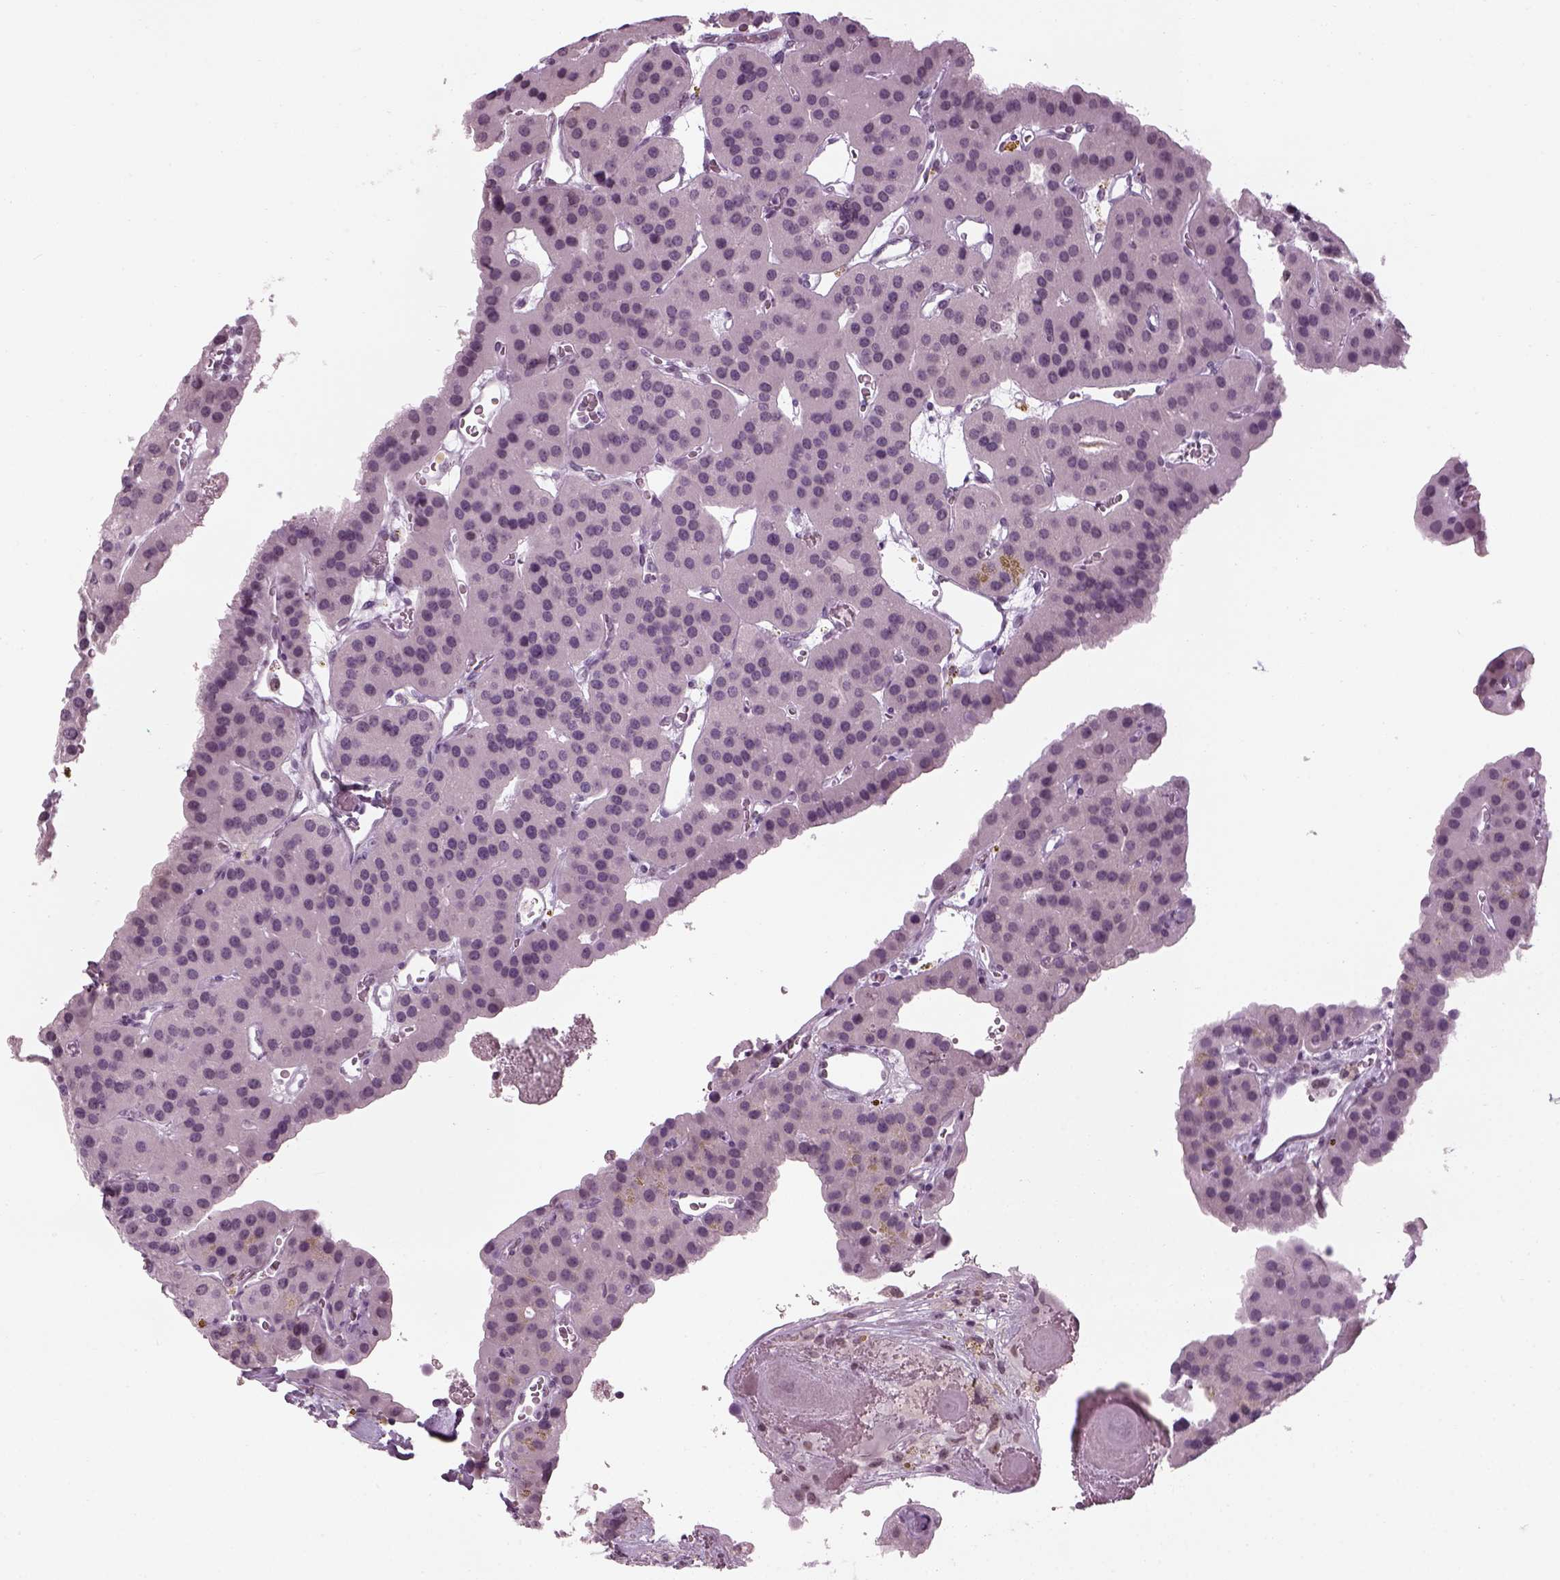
{"staining": {"intensity": "negative", "quantity": "none", "location": "none"}, "tissue": "parathyroid gland", "cell_type": "Glandular cells", "image_type": "normal", "snomed": [{"axis": "morphology", "description": "Normal tissue, NOS"}, {"axis": "morphology", "description": "Adenoma, NOS"}, {"axis": "topography", "description": "Parathyroid gland"}], "caption": "This is an immunohistochemistry (IHC) histopathology image of benign human parathyroid gland. There is no positivity in glandular cells.", "gene": "KCNG2", "patient": {"sex": "female", "age": 86}}